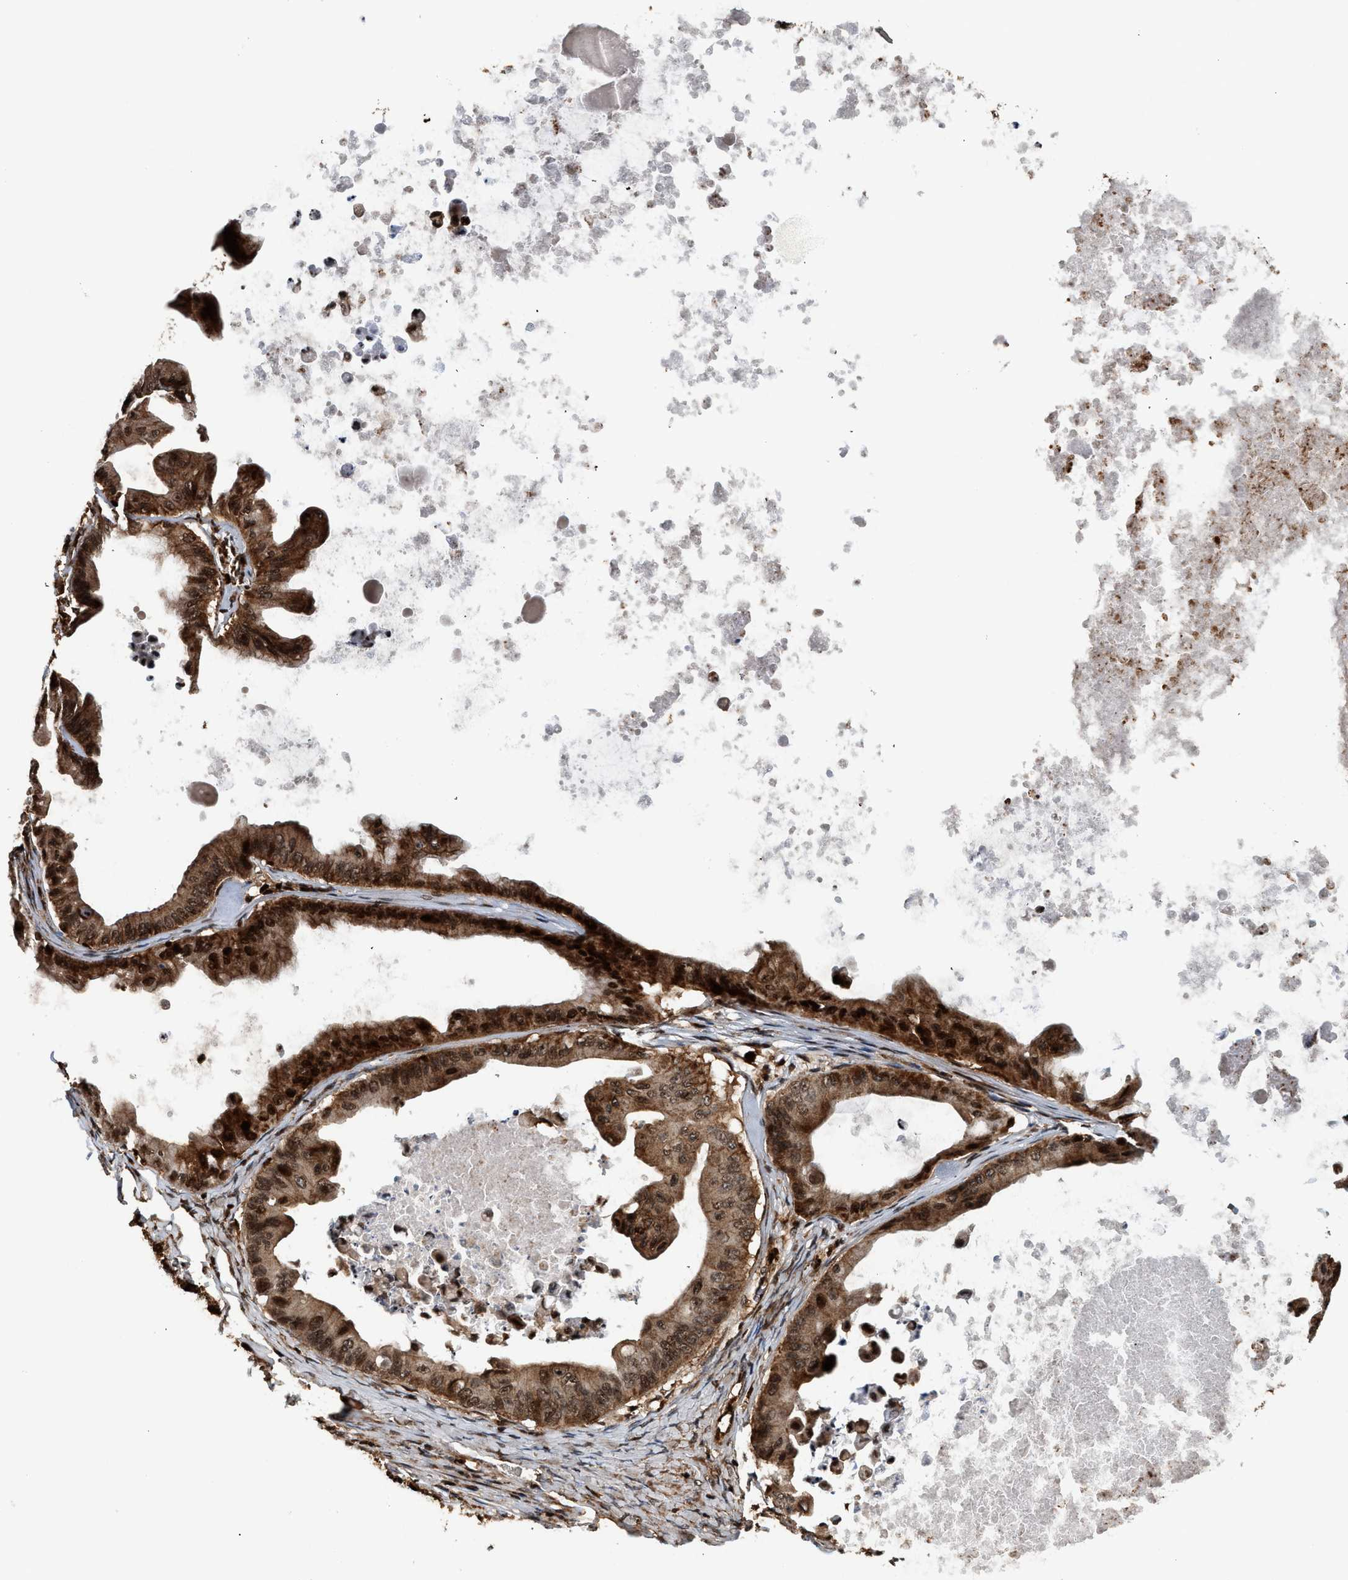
{"staining": {"intensity": "strong", "quantity": ">75%", "location": "cytoplasmic/membranous,nuclear"}, "tissue": "ovarian cancer", "cell_type": "Tumor cells", "image_type": "cancer", "snomed": [{"axis": "morphology", "description": "Cystadenocarcinoma, mucinous, NOS"}, {"axis": "topography", "description": "Ovary"}], "caption": "Immunohistochemical staining of human ovarian cancer exhibits strong cytoplasmic/membranous and nuclear protein positivity in approximately >75% of tumor cells.", "gene": "MDM2", "patient": {"sex": "female", "age": 37}}